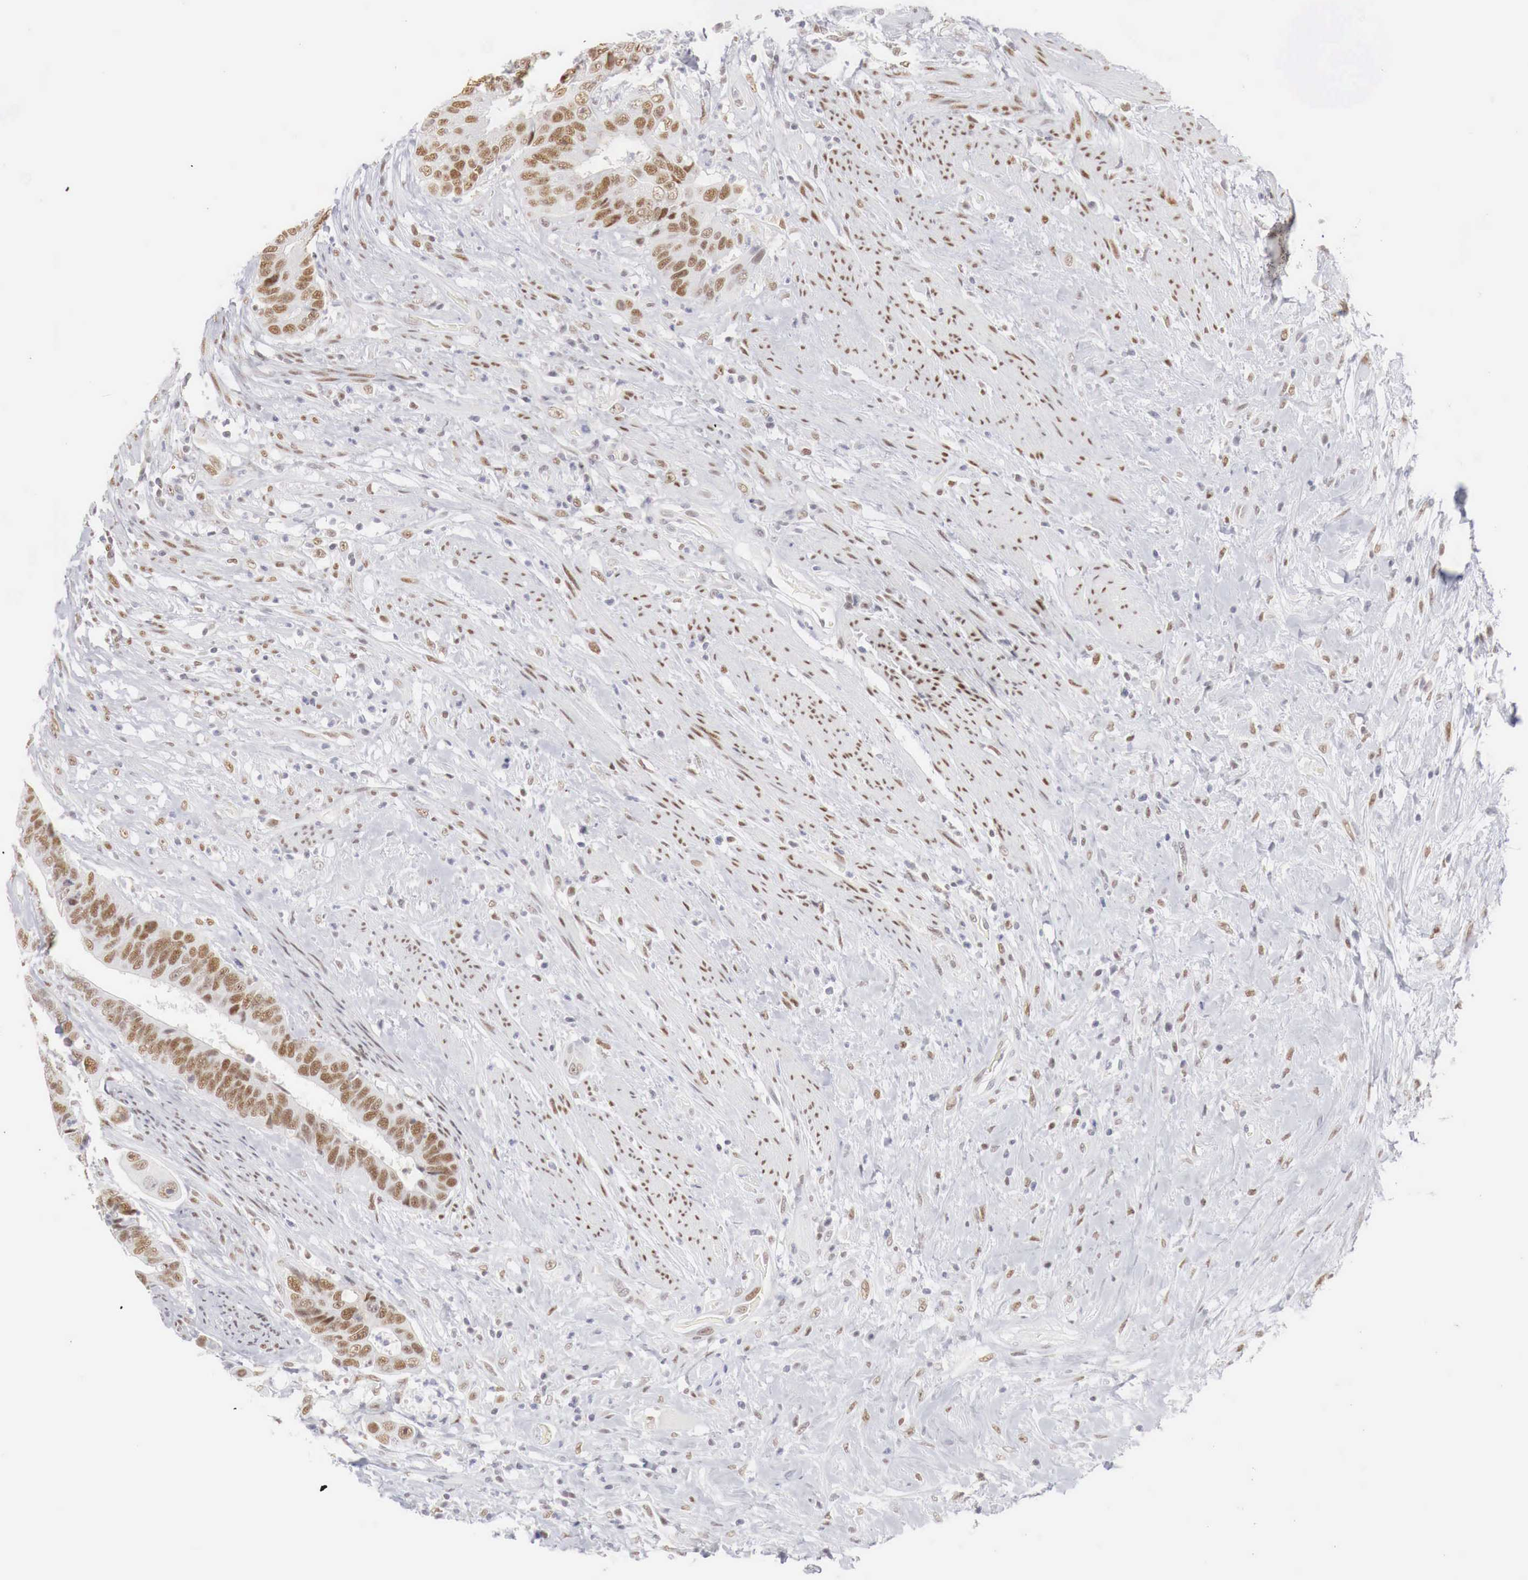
{"staining": {"intensity": "moderate", "quantity": ">75%", "location": "nuclear"}, "tissue": "colorectal cancer", "cell_type": "Tumor cells", "image_type": "cancer", "snomed": [{"axis": "morphology", "description": "Adenocarcinoma, NOS"}, {"axis": "topography", "description": "Rectum"}], "caption": "Colorectal cancer (adenocarcinoma) stained for a protein (brown) shows moderate nuclear positive positivity in approximately >75% of tumor cells.", "gene": "FOXP2", "patient": {"sex": "female", "age": 65}}